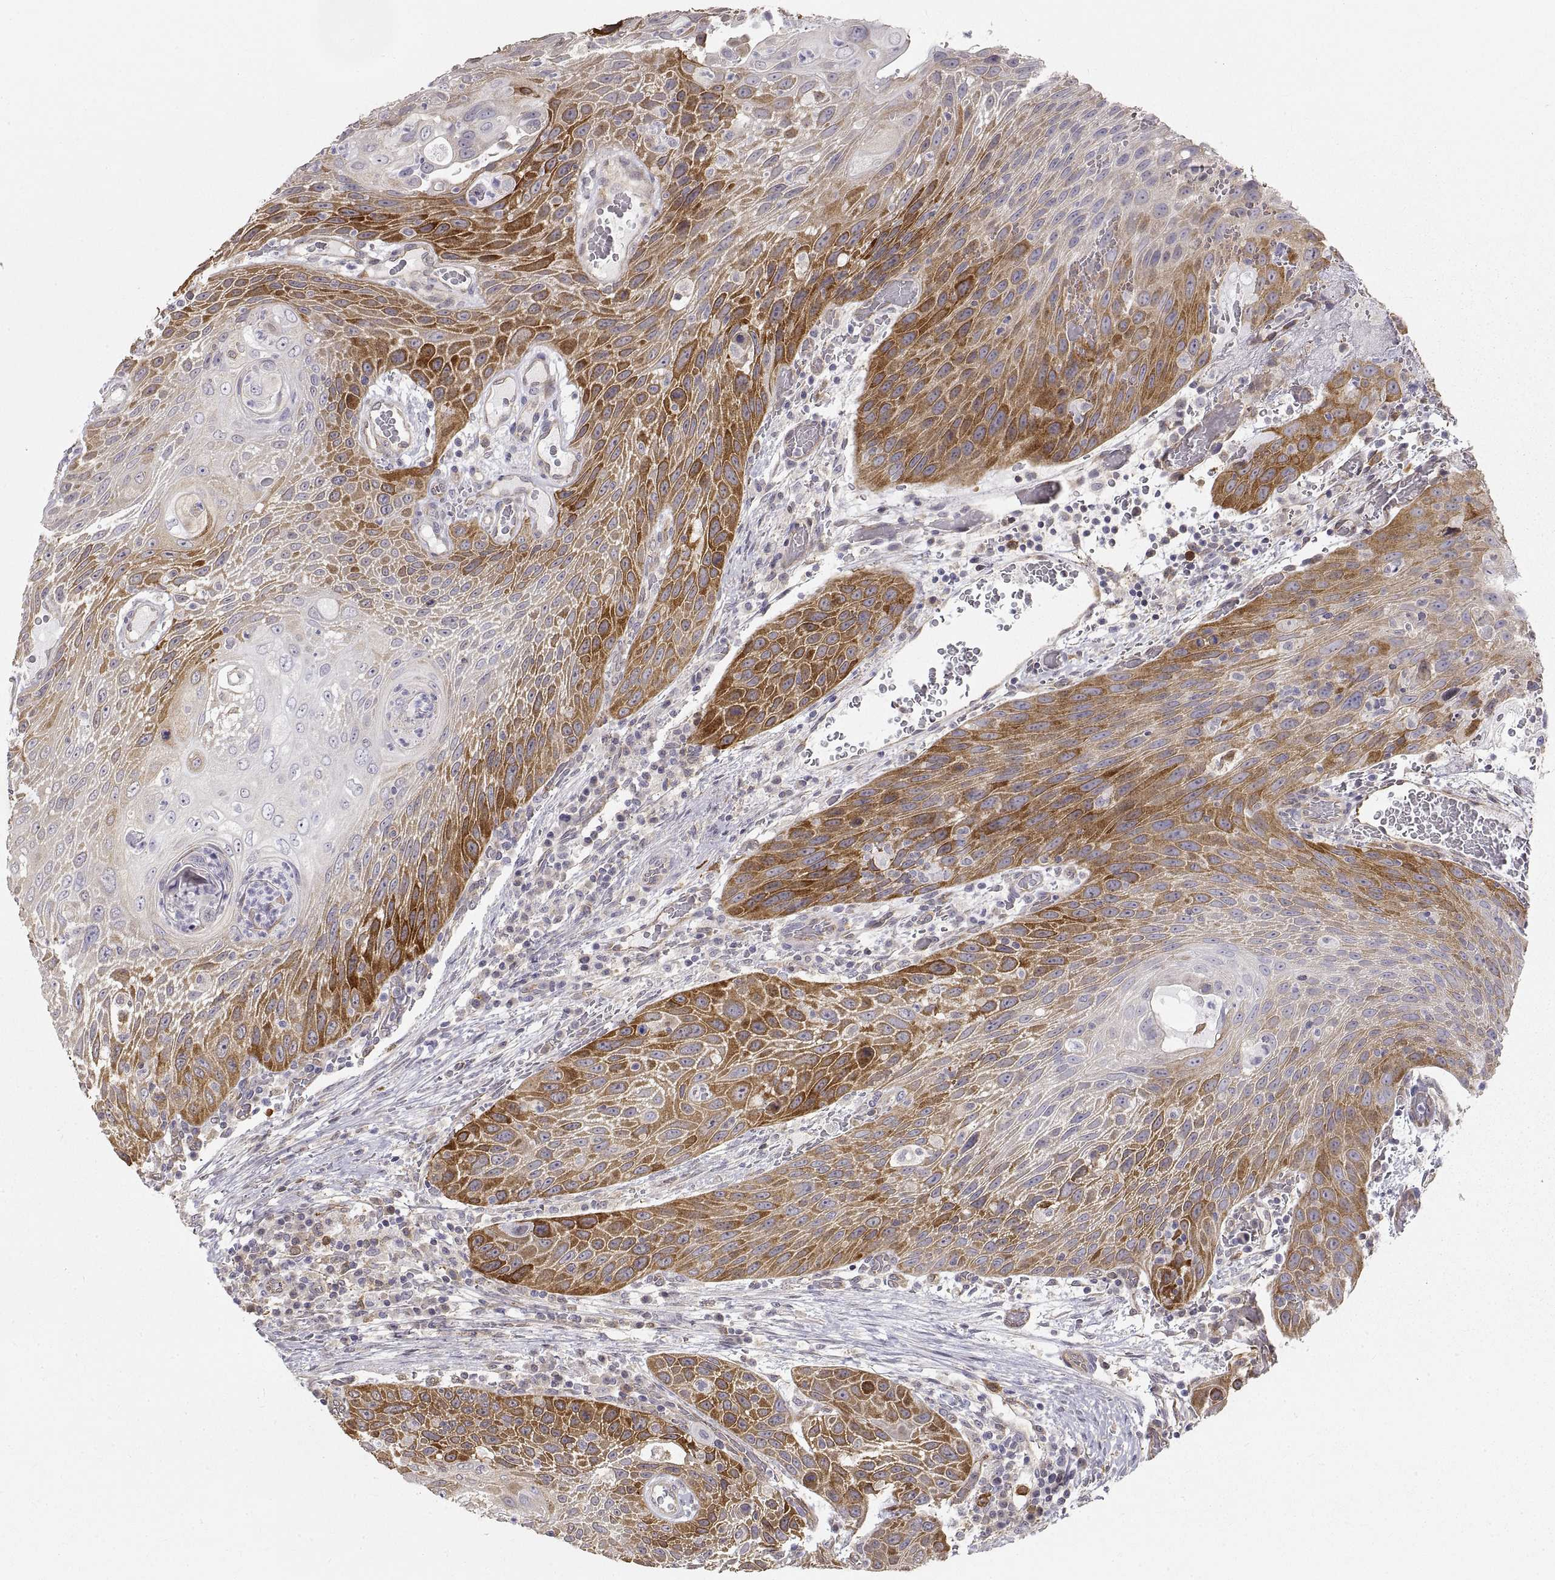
{"staining": {"intensity": "strong", "quantity": "25%-75%", "location": "cytoplasmic/membranous"}, "tissue": "head and neck cancer", "cell_type": "Tumor cells", "image_type": "cancer", "snomed": [{"axis": "morphology", "description": "Squamous cell carcinoma, NOS"}, {"axis": "topography", "description": "Head-Neck"}], "caption": "DAB (3,3'-diaminobenzidine) immunohistochemical staining of human head and neck squamous cell carcinoma displays strong cytoplasmic/membranous protein positivity in approximately 25%-75% of tumor cells. Nuclei are stained in blue.", "gene": "HSP90AB1", "patient": {"sex": "male", "age": 69}}